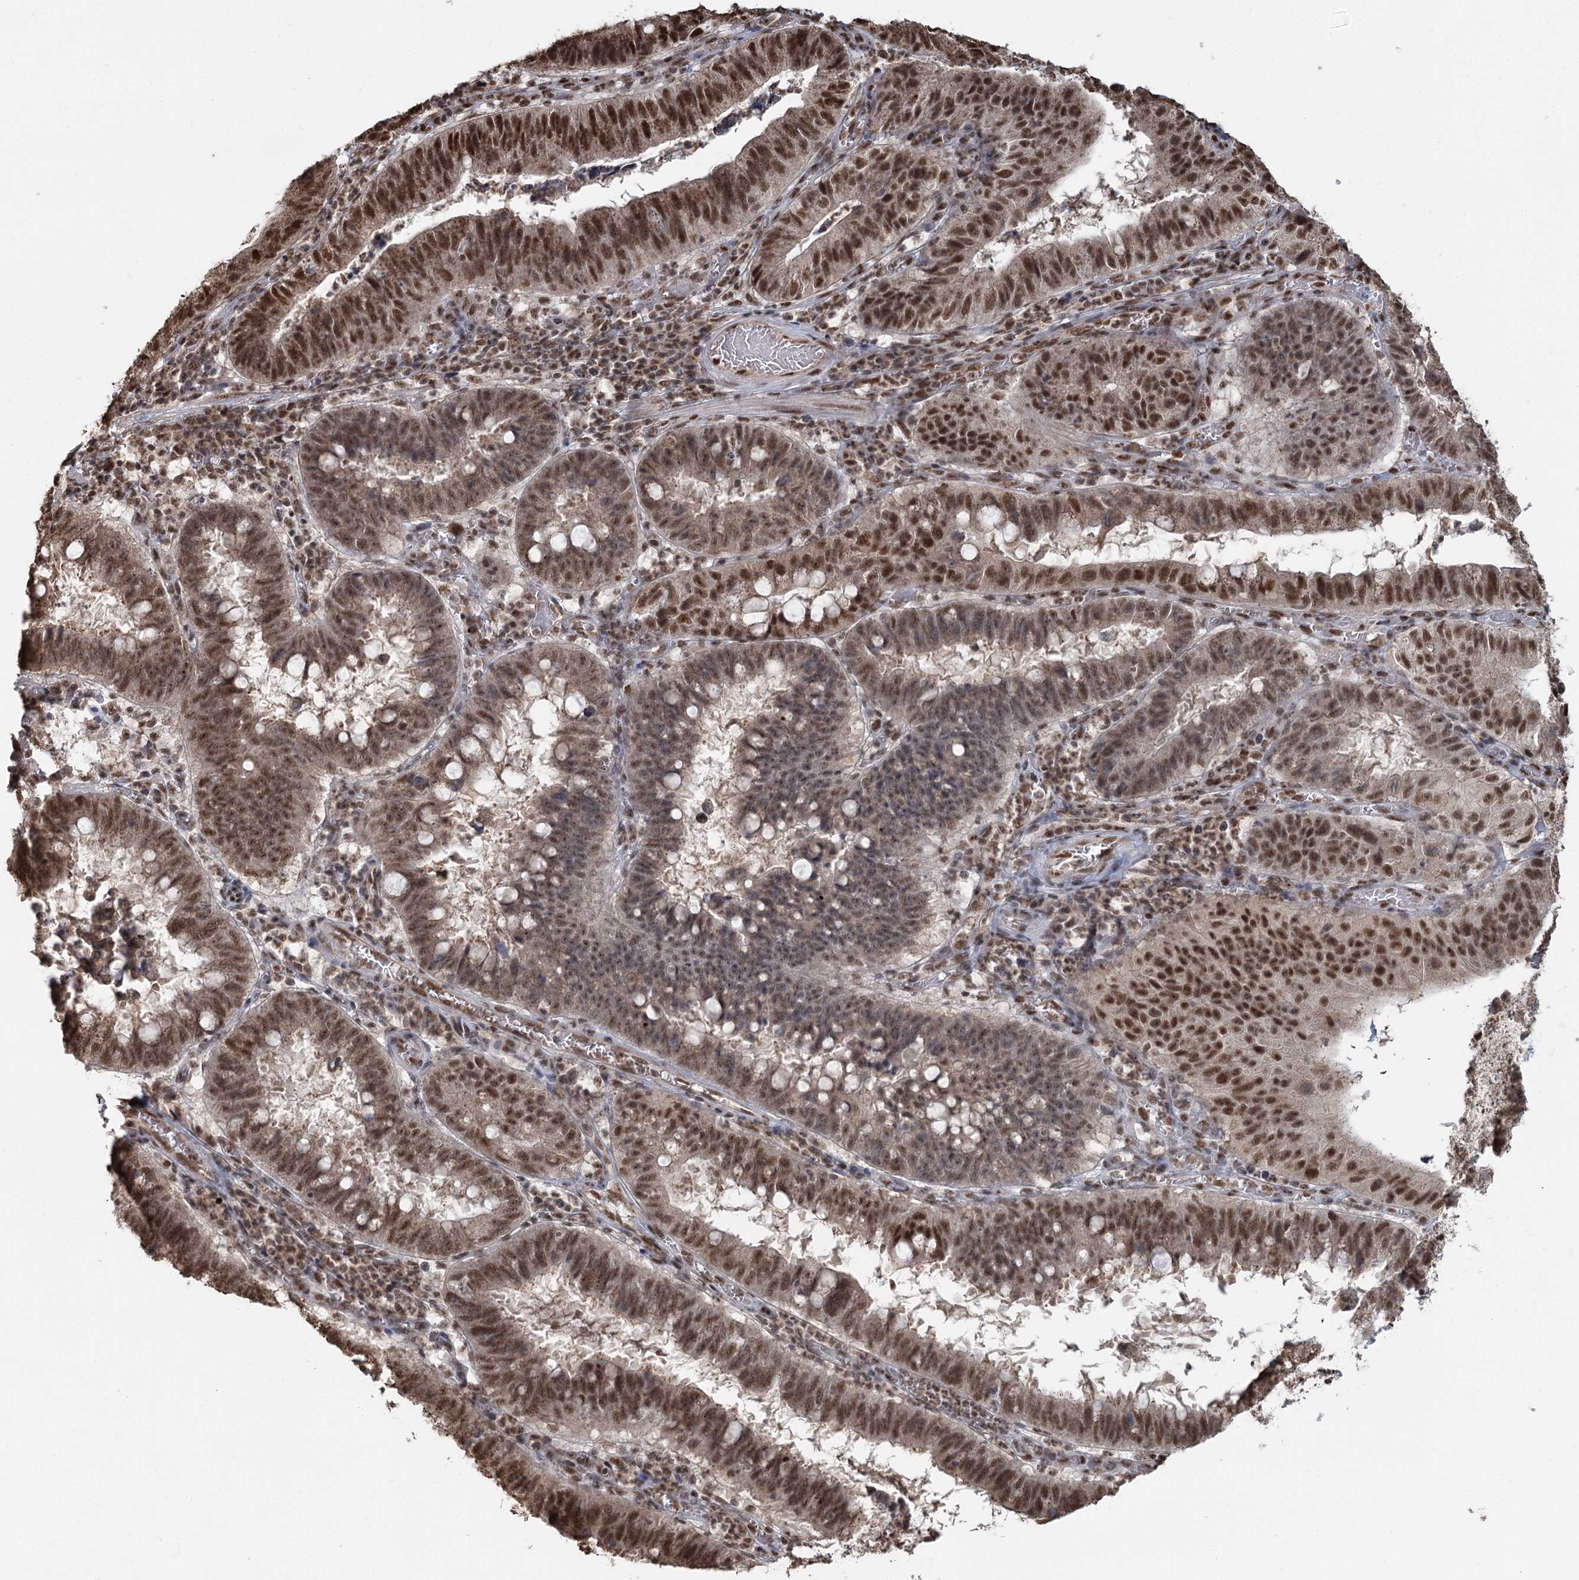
{"staining": {"intensity": "strong", "quantity": ">75%", "location": "cytoplasmic/membranous,nuclear"}, "tissue": "stomach cancer", "cell_type": "Tumor cells", "image_type": "cancer", "snomed": [{"axis": "morphology", "description": "Adenocarcinoma, NOS"}, {"axis": "topography", "description": "Stomach"}], "caption": "Protein analysis of stomach cancer (adenocarcinoma) tissue reveals strong cytoplasmic/membranous and nuclear staining in about >75% of tumor cells.", "gene": "GPALPP1", "patient": {"sex": "male", "age": 59}}